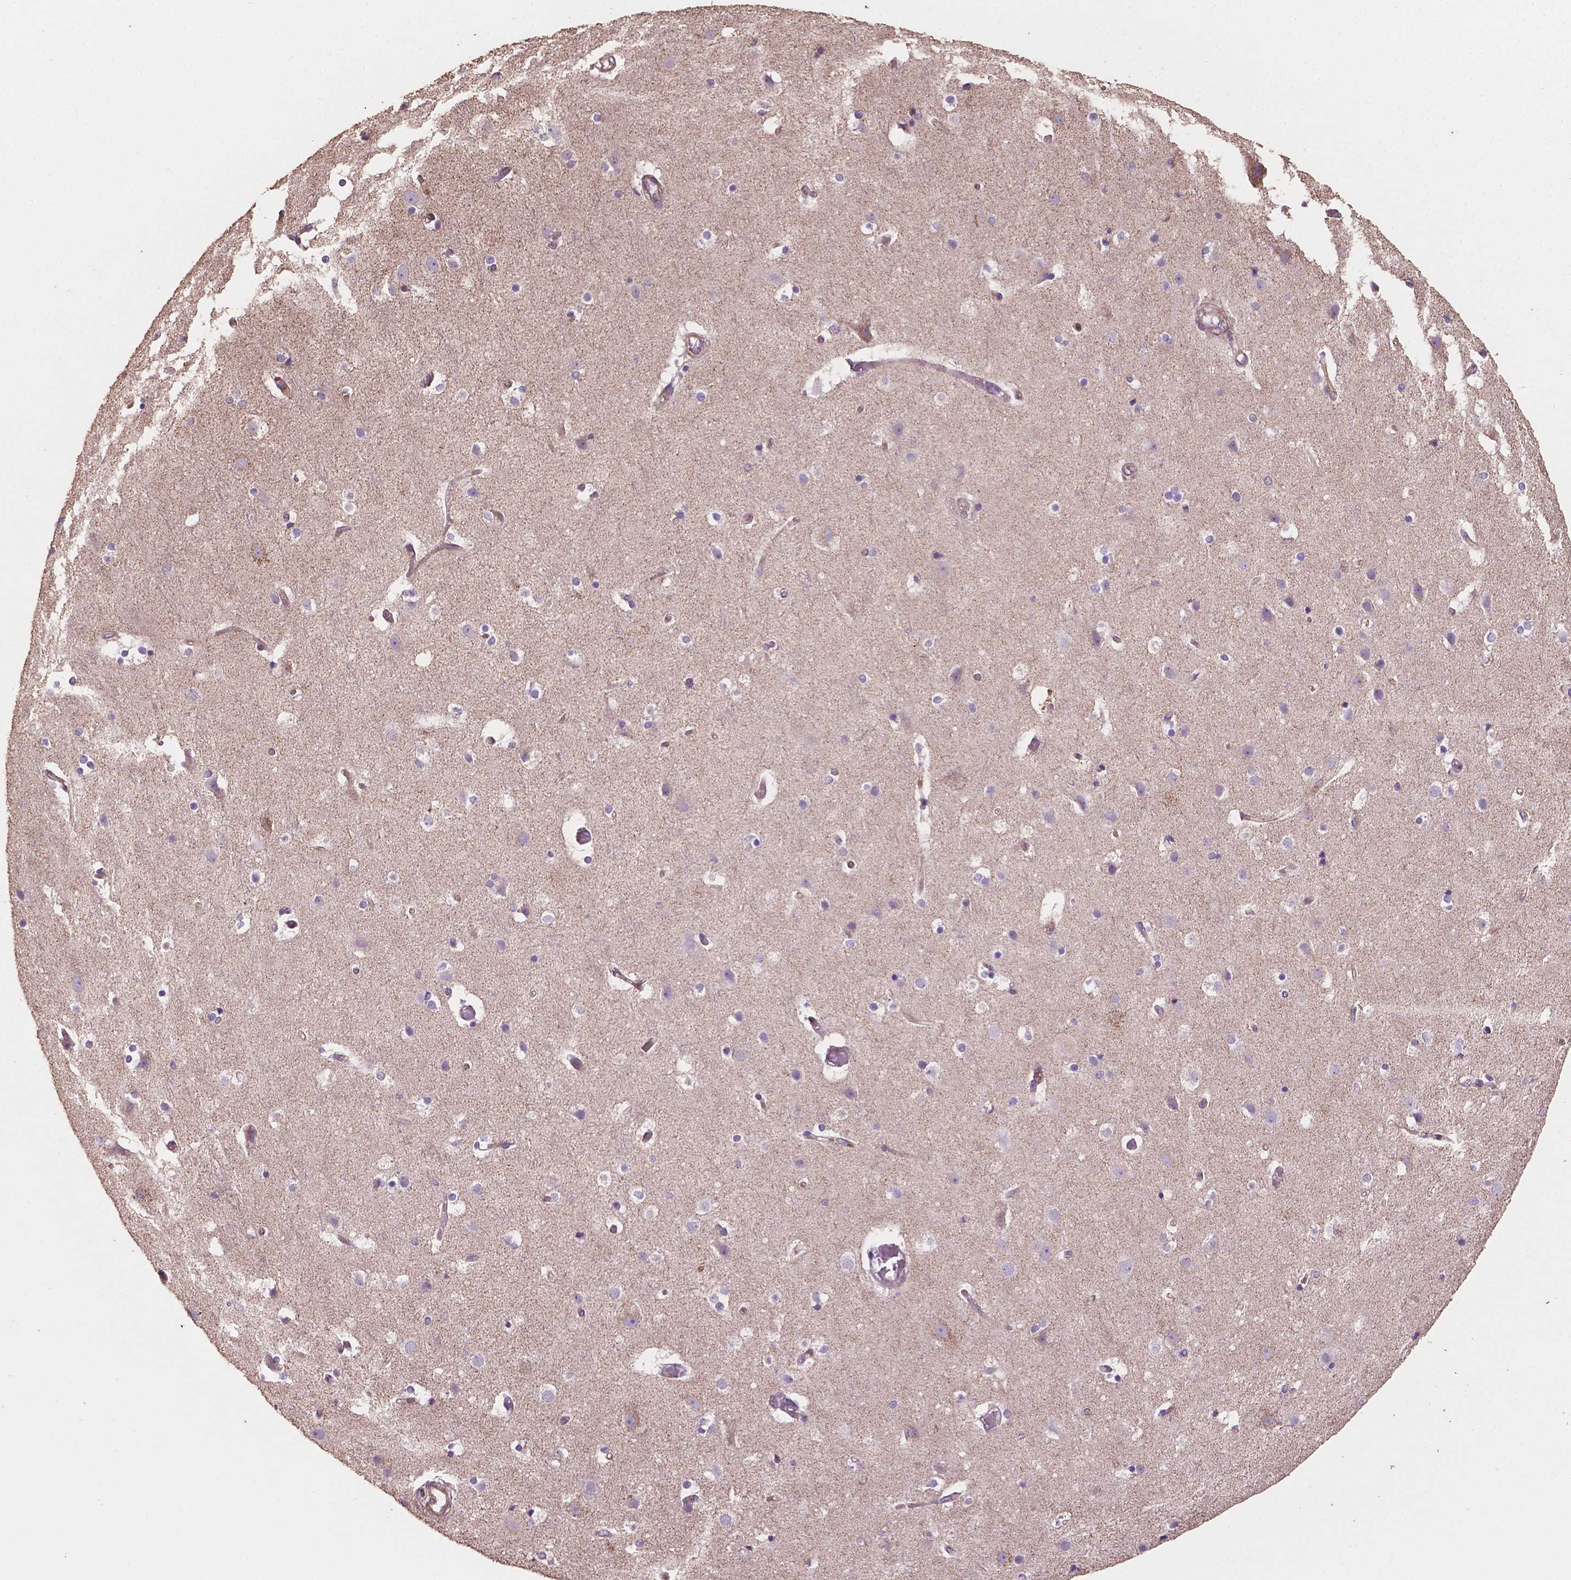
{"staining": {"intensity": "weak", "quantity": "25%-75%", "location": "cytoplasmic/membranous"}, "tissue": "cerebral cortex", "cell_type": "Endothelial cells", "image_type": "normal", "snomed": [{"axis": "morphology", "description": "Normal tissue, NOS"}, {"axis": "topography", "description": "Cerebral cortex"}], "caption": "DAB (3,3'-diaminobenzidine) immunohistochemical staining of unremarkable human cerebral cortex reveals weak cytoplasmic/membranous protein expression in about 25%-75% of endothelial cells.", "gene": "COMMD4", "patient": {"sex": "female", "age": 52}}